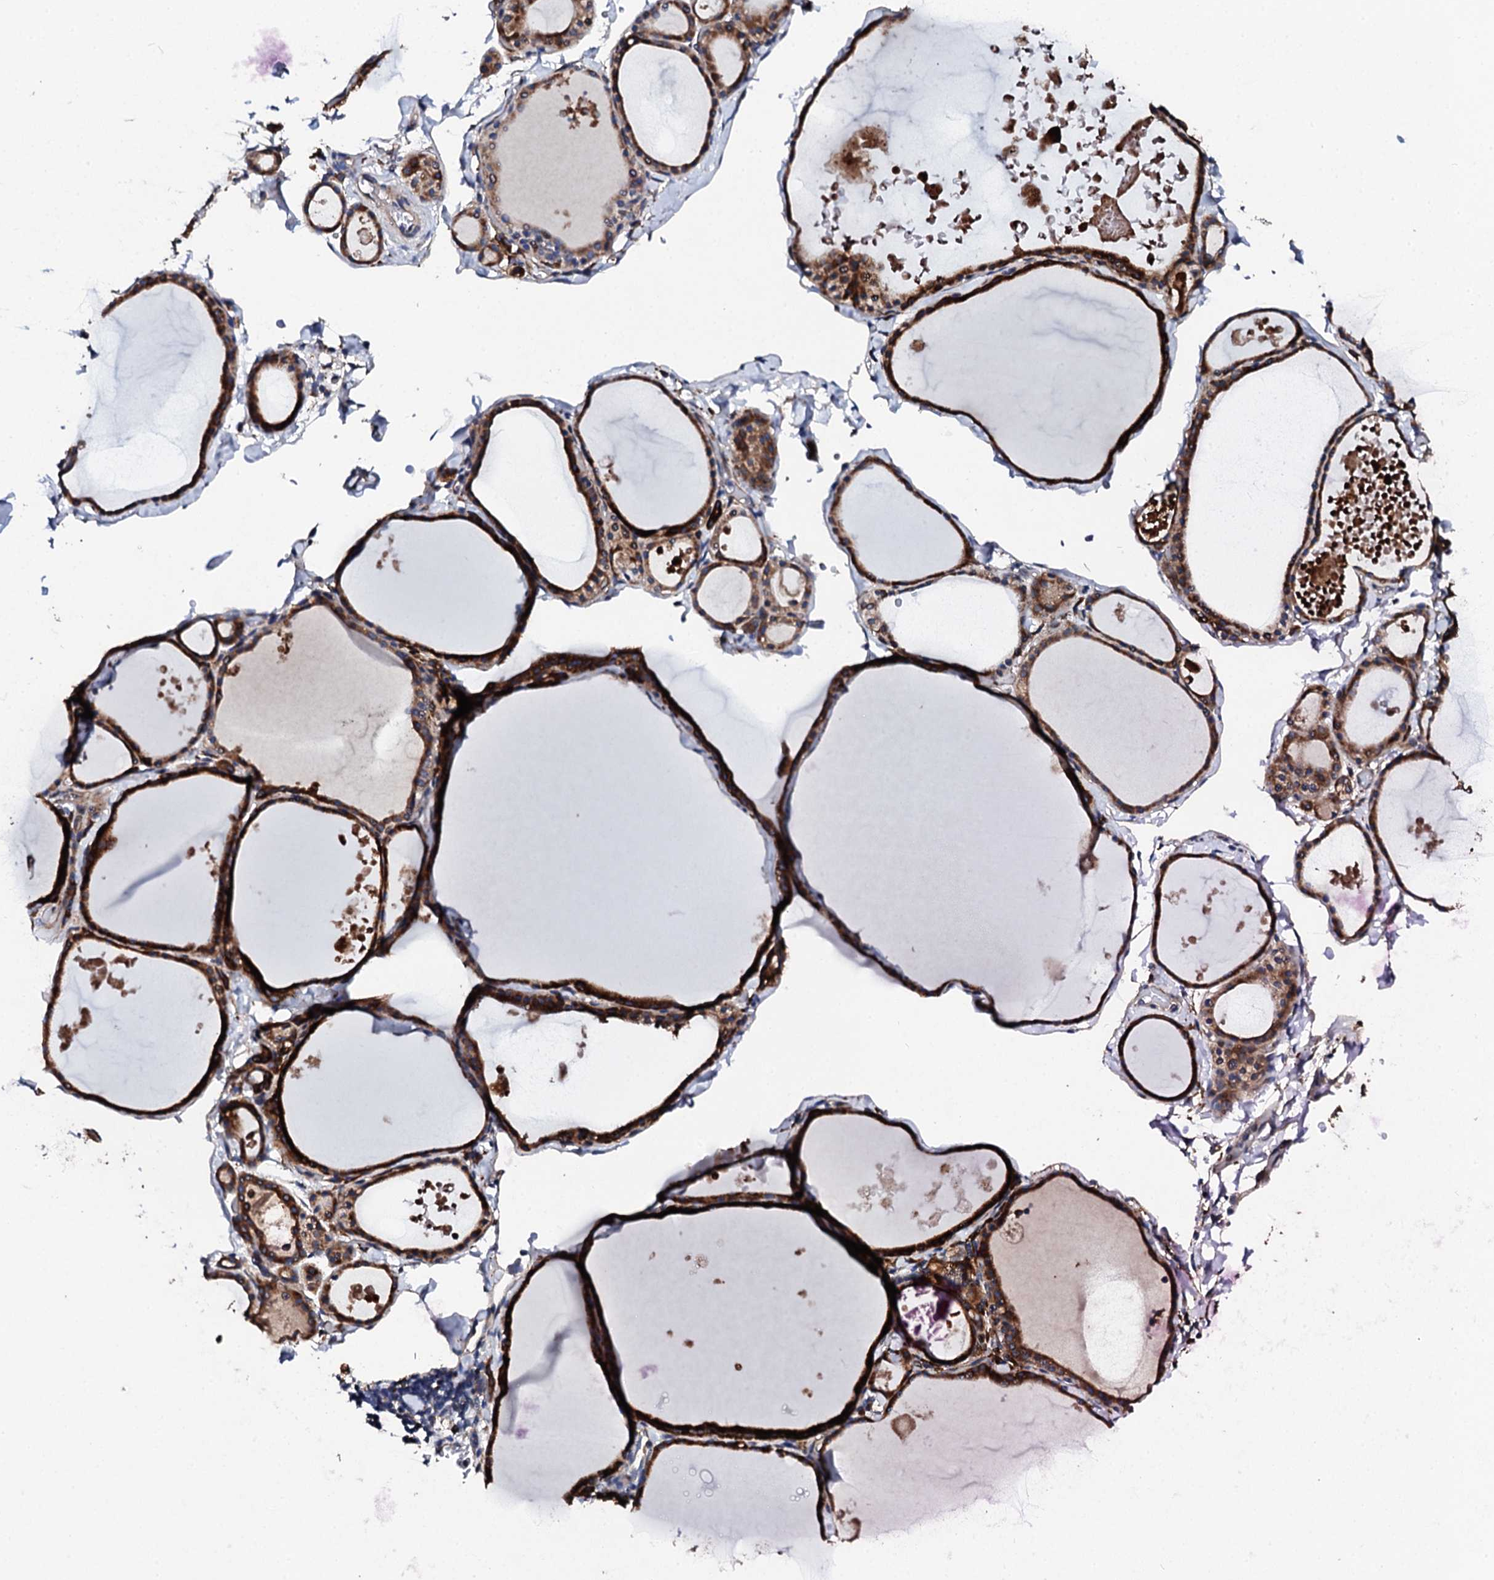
{"staining": {"intensity": "strong", "quantity": ">75%", "location": "cytoplasmic/membranous"}, "tissue": "thyroid gland", "cell_type": "Glandular cells", "image_type": "normal", "snomed": [{"axis": "morphology", "description": "Normal tissue, NOS"}, {"axis": "topography", "description": "Thyroid gland"}], "caption": "Glandular cells display high levels of strong cytoplasmic/membranous staining in approximately >75% of cells in benign human thyroid gland. Using DAB (3,3'-diaminobenzidine) (brown) and hematoxylin (blue) stains, captured at high magnification using brightfield microscopy.", "gene": "LIPT2", "patient": {"sex": "male", "age": 56}}